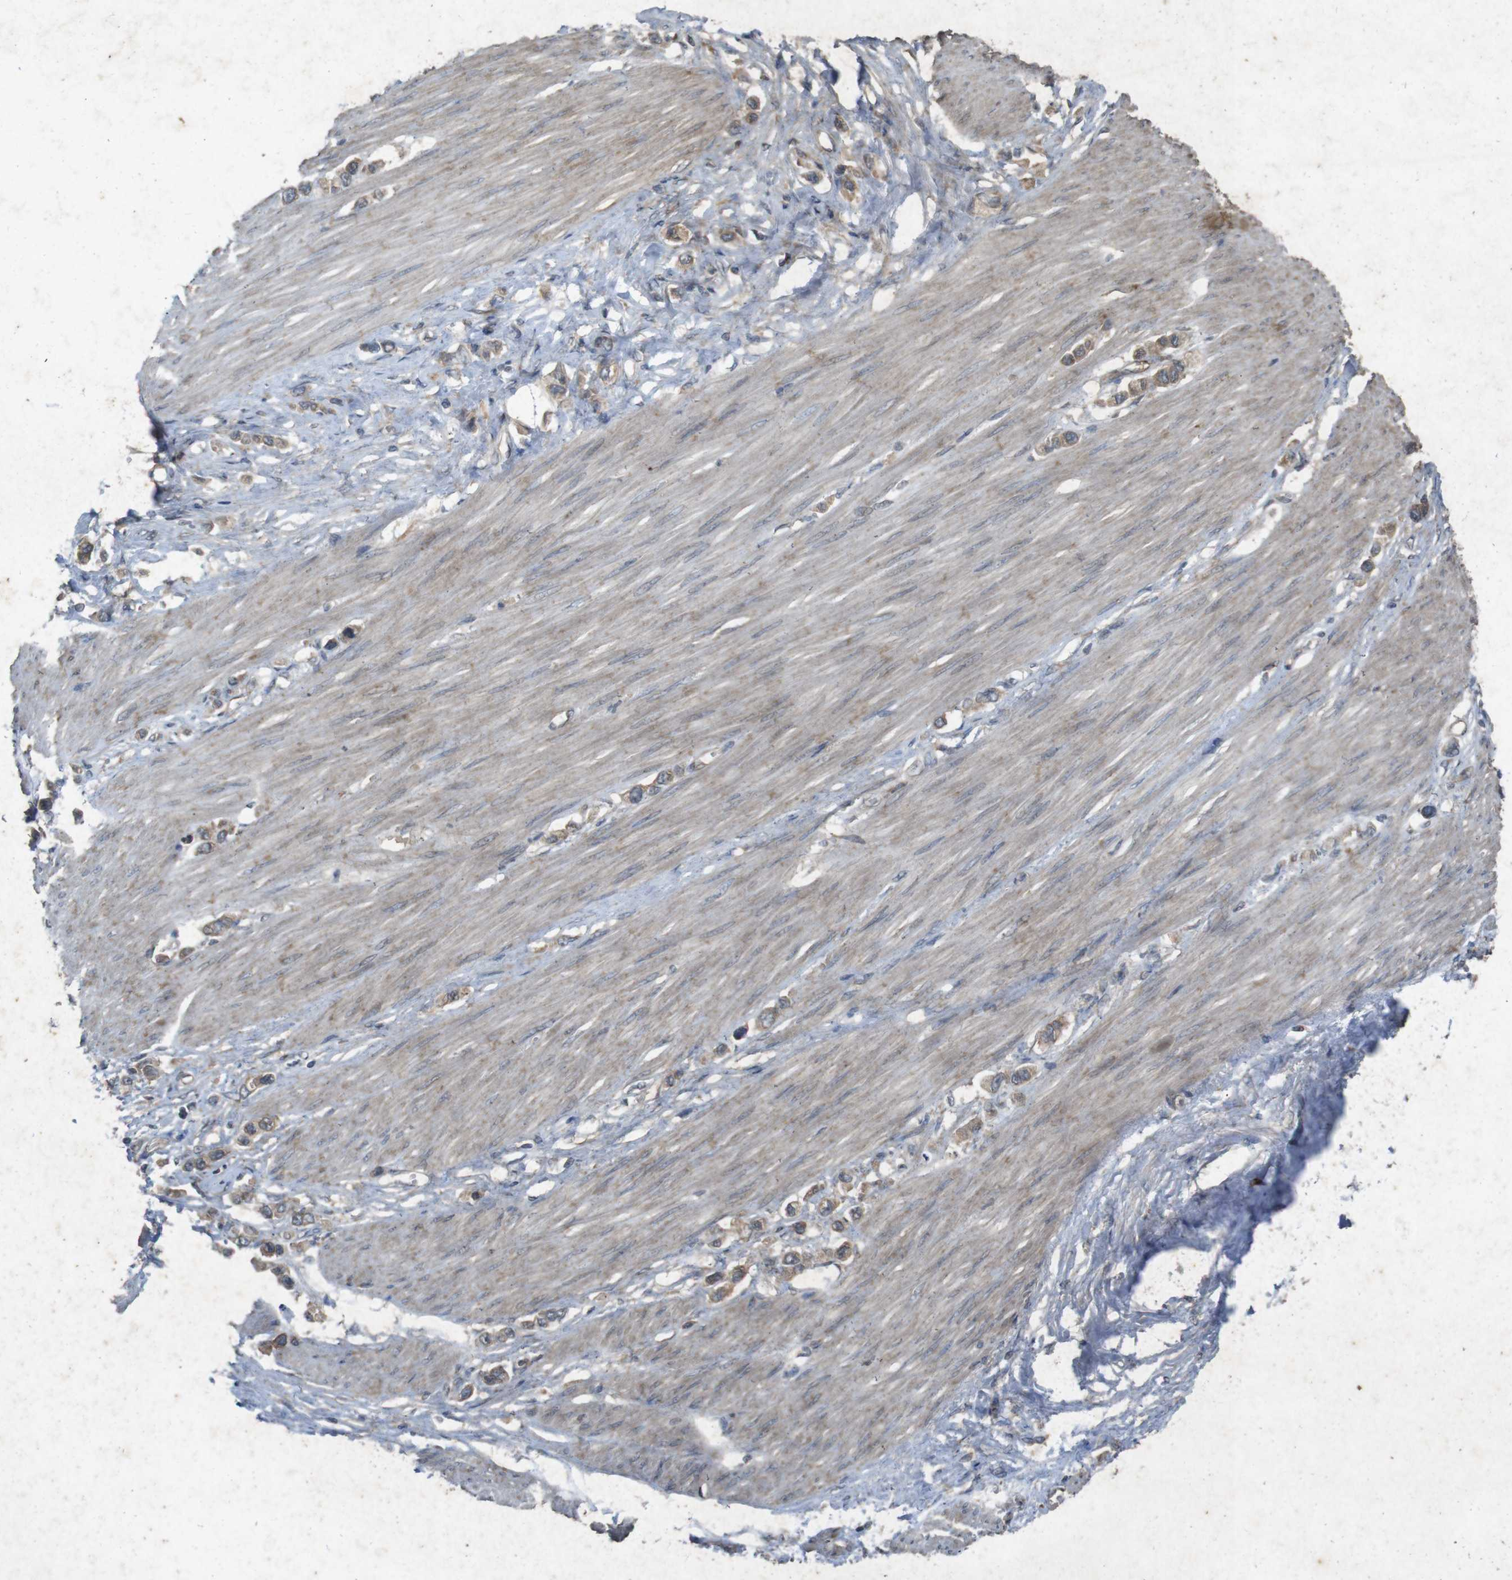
{"staining": {"intensity": "moderate", "quantity": ">75%", "location": "cytoplasmic/membranous"}, "tissue": "stomach cancer", "cell_type": "Tumor cells", "image_type": "cancer", "snomed": [{"axis": "morphology", "description": "Adenocarcinoma, NOS"}, {"axis": "topography", "description": "Stomach"}], "caption": "DAB immunohistochemical staining of human stomach cancer displays moderate cytoplasmic/membranous protein staining in about >75% of tumor cells.", "gene": "FLCN", "patient": {"sex": "female", "age": 65}}